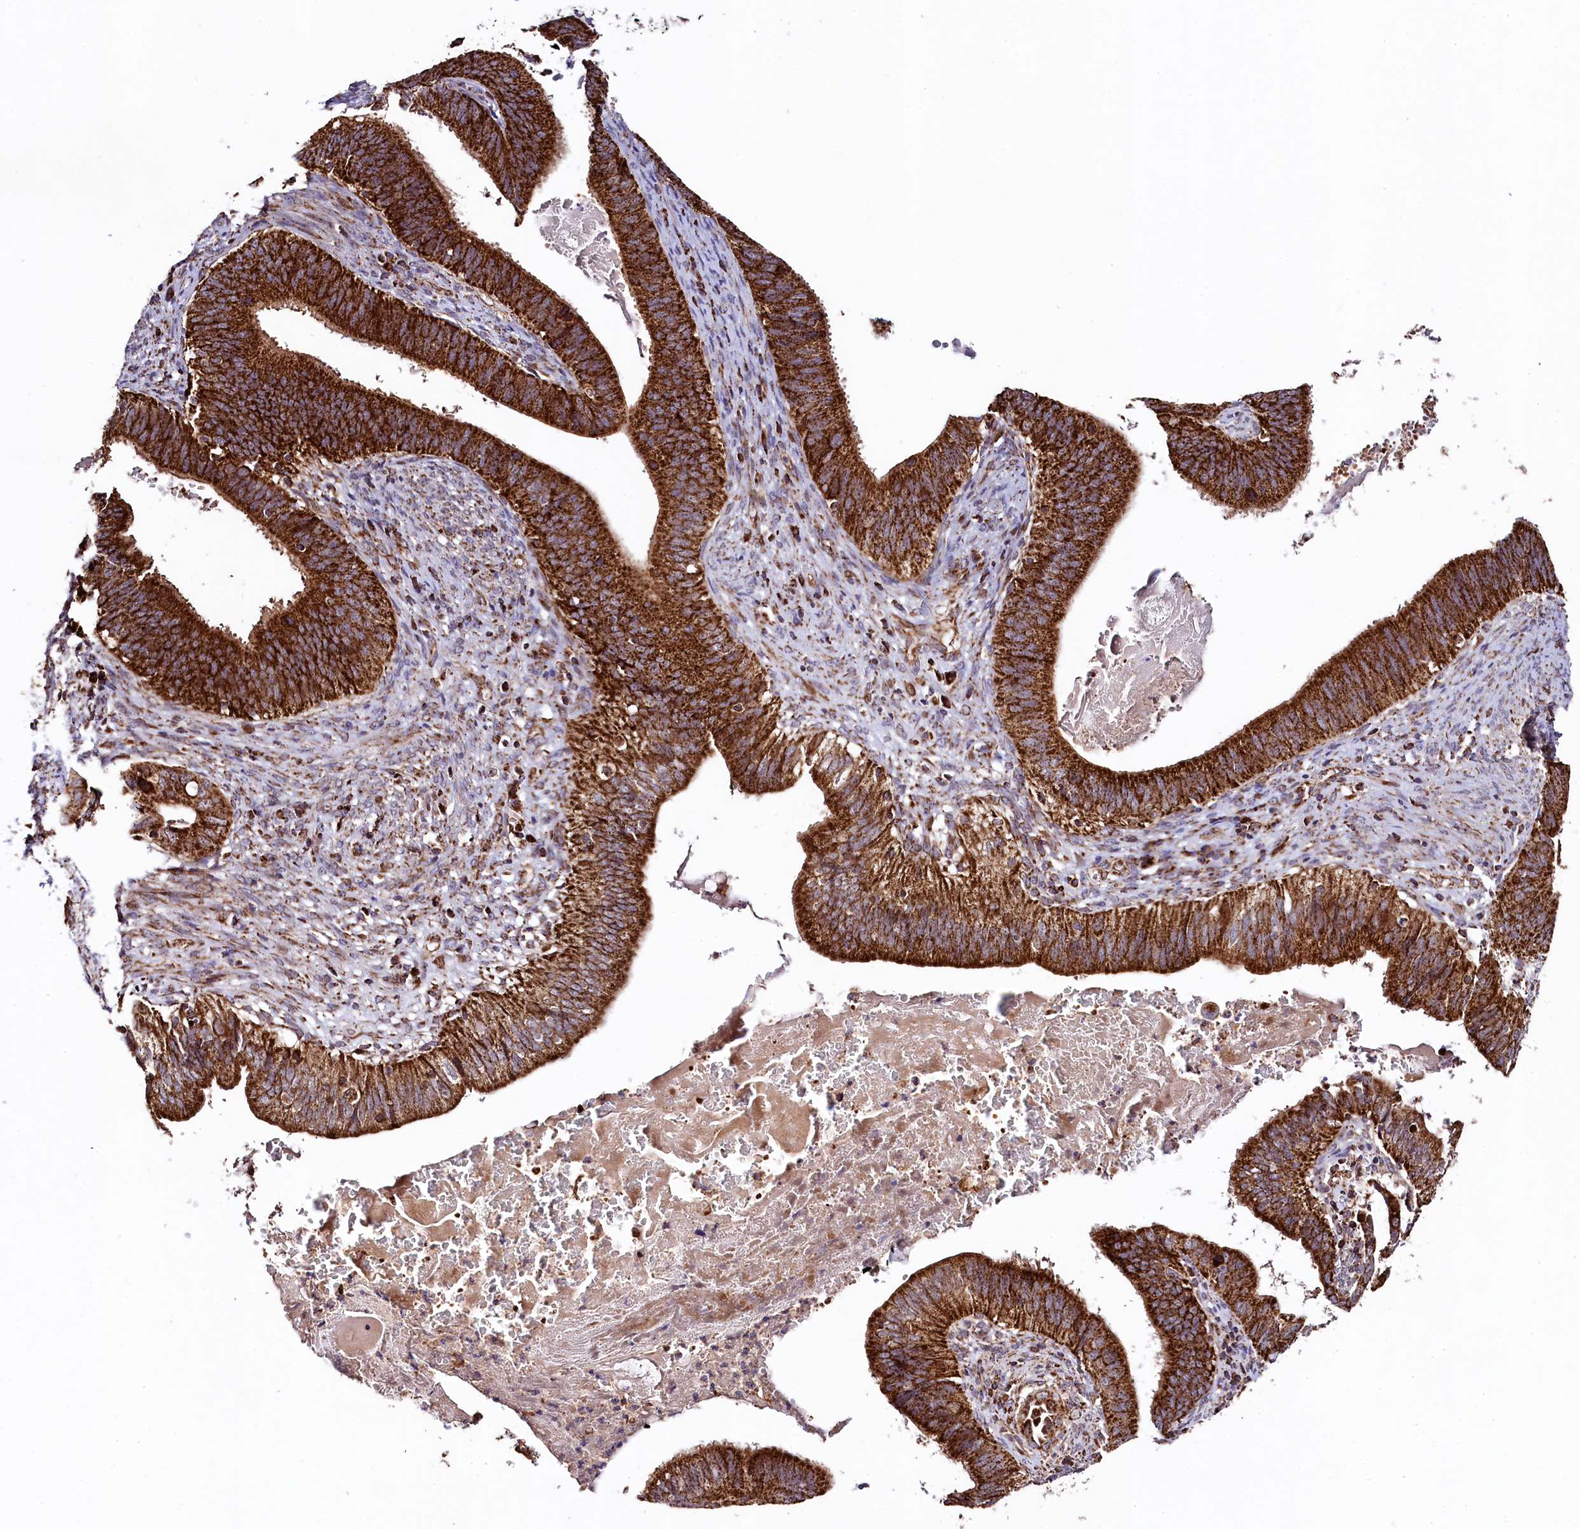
{"staining": {"intensity": "strong", "quantity": ">75%", "location": "cytoplasmic/membranous"}, "tissue": "cervical cancer", "cell_type": "Tumor cells", "image_type": "cancer", "snomed": [{"axis": "morphology", "description": "Adenocarcinoma, NOS"}, {"axis": "topography", "description": "Cervix"}], "caption": "Approximately >75% of tumor cells in human cervical cancer display strong cytoplasmic/membranous protein expression as visualized by brown immunohistochemical staining.", "gene": "CLYBL", "patient": {"sex": "female", "age": 42}}